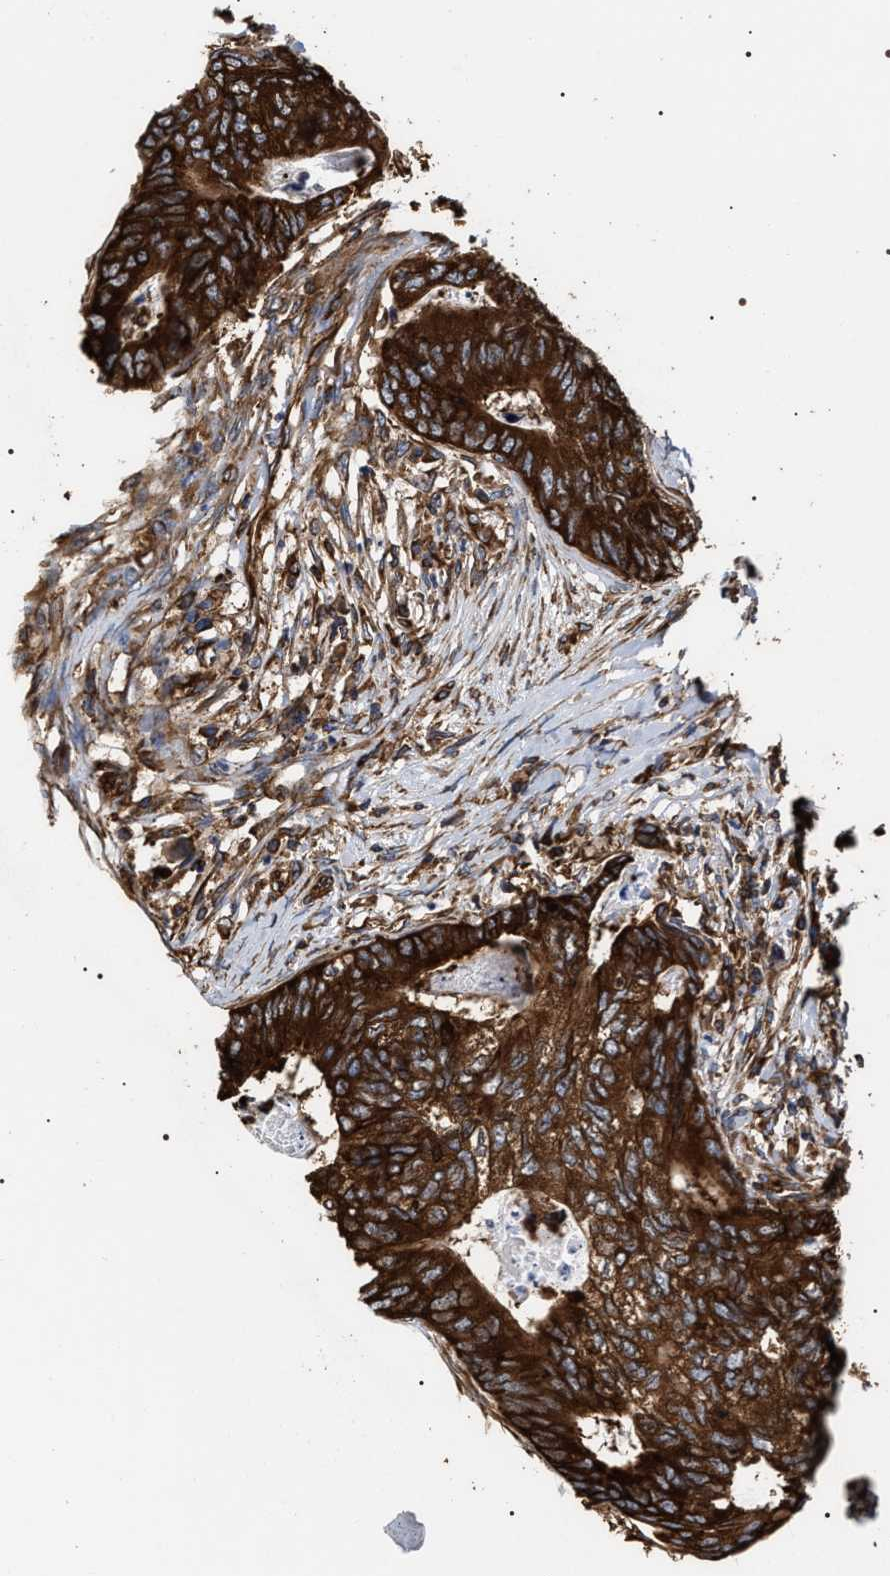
{"staining": {"intensity": "strong", "quantity": ">75%", "location": "cytoplasmic/membranous"}, "tissue": "colorectal cancer", "cell_type": "Tumor cells", "image_type": "cancer", "snomed": [{"axis": "morphology", "description": "Adenocarcinoma, NOS"}, {"axis": "topography", "description": "Colon"}], "caption": "There is high levels of strong cytoplasmic/membranous positivity in tumor cells of colorectal cancer, as demonstrated by immunohistochemical staining (brown color).", "gene": "SERBP1", "patient": {"sex": "female", "age": 67}}